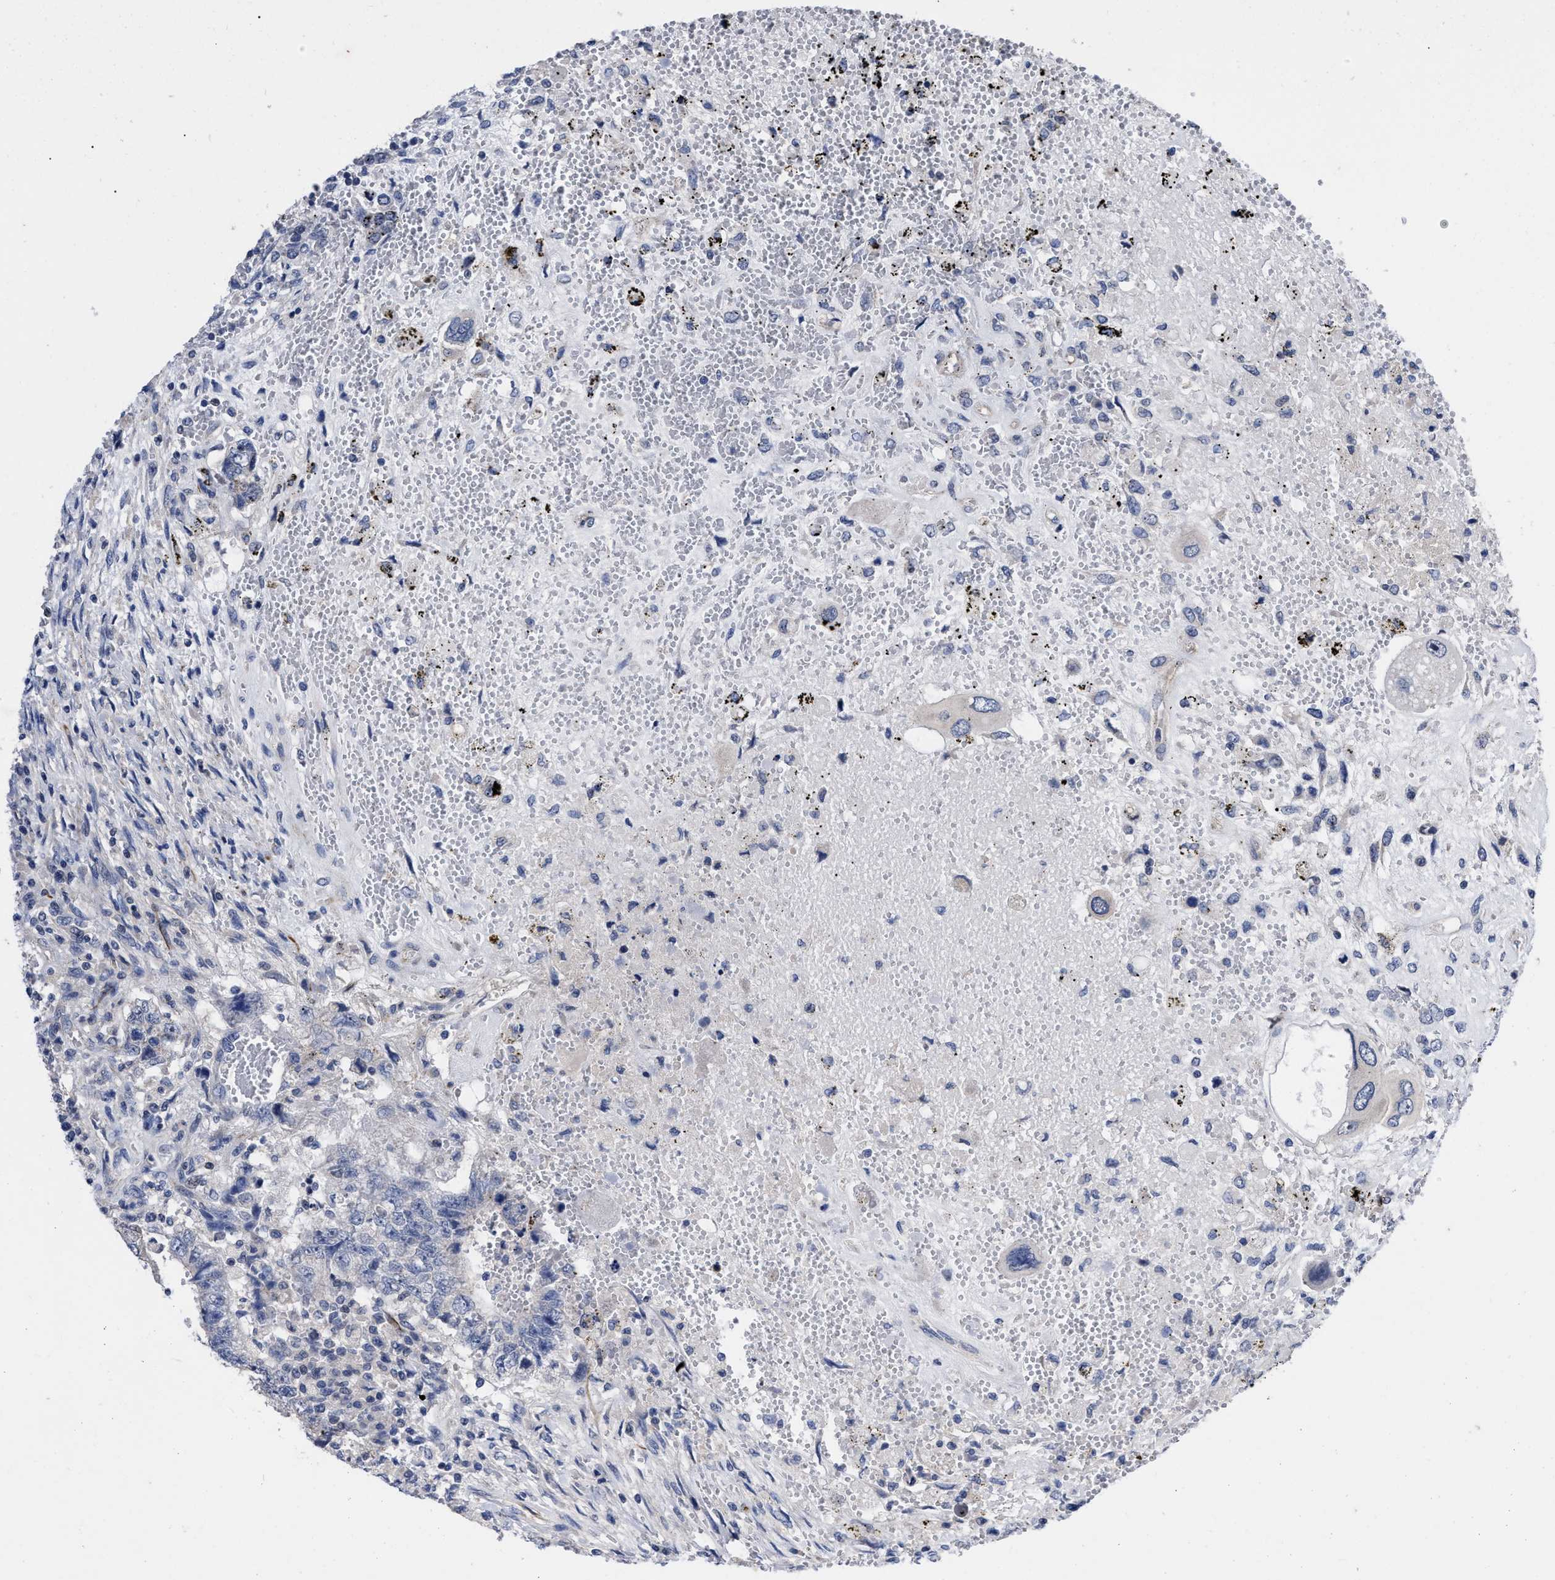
{"staining": {"intensity": "negative", "quantity": "none", "location": "none"}, "tissue": "testis cancer", "cell_type": "Tumor cells", "image_type": "cancer", "snomed": [{"axis": "morphology", "description": "Carcinoma, Embryonal, NOS"}, {"axis": "topography", "description": "Testis"}], "caption": "Tumor cells are negative for protein expression in human embryonal carcinoma (testis). (Stains: DAB (3,3'-diaminobenzidine) immunohistochemistry with hematoxylin counter stain, Microscopy: brightfield microscopy at high magnification).", "gene": "CCN5", "patient": {"sex": "male", "age": 26}}